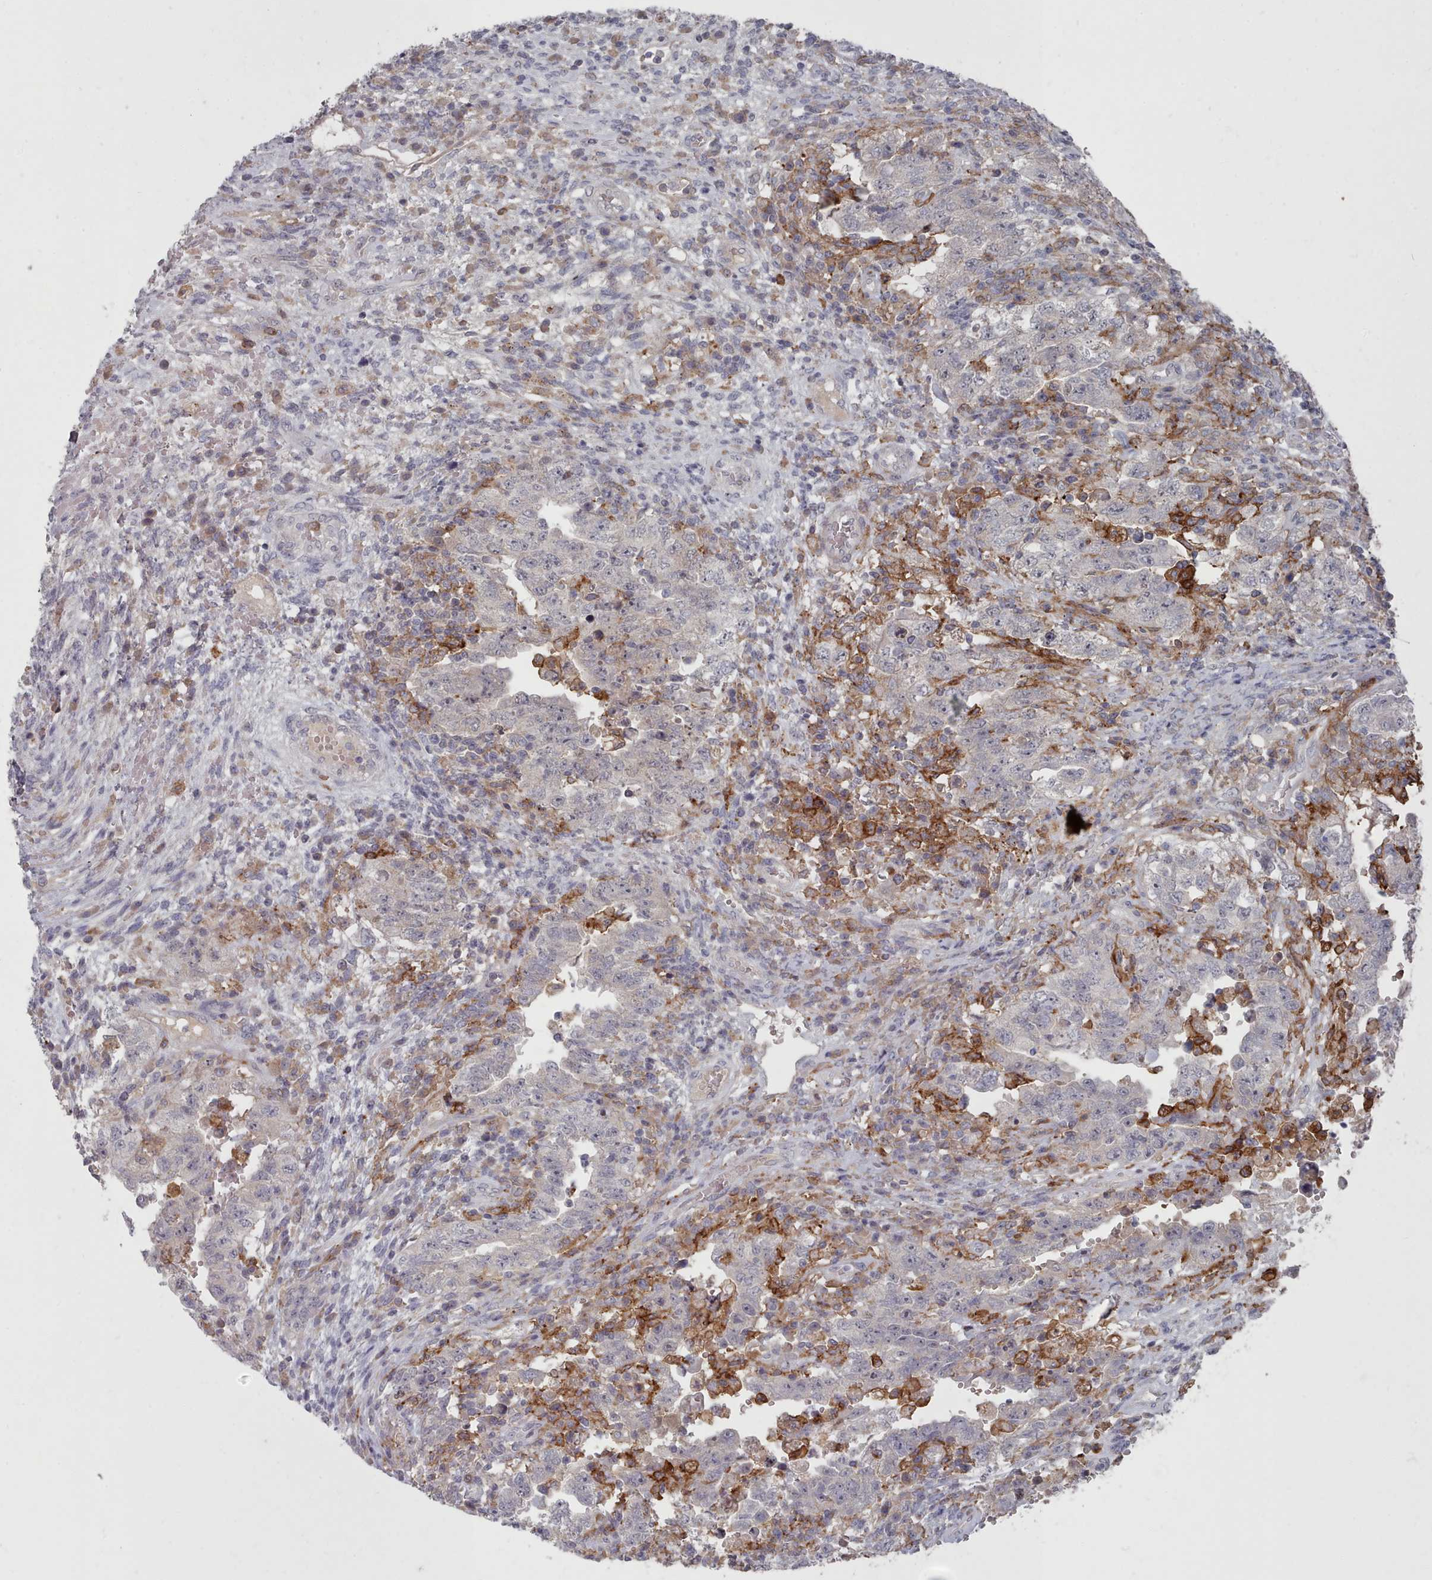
{"staining": {"intensity": "negative", "quantity": "none", "location": "none"}, "tissue": "testis cancer", "cell_type": "Tumor cells", "image_type": "cancer", "snomed": [{"axis": "morphology", "description": "Carcinoma, Embryonal, NOS"}, {"axis": "topography", "description": "Testis"}], "caption": "Photomicrograph shows no protein expression in tumor cells of embryonal carcinoma (testis) tissue.", "gene": "COL8A2", "patient": {"sex": "male", "age": 26}}